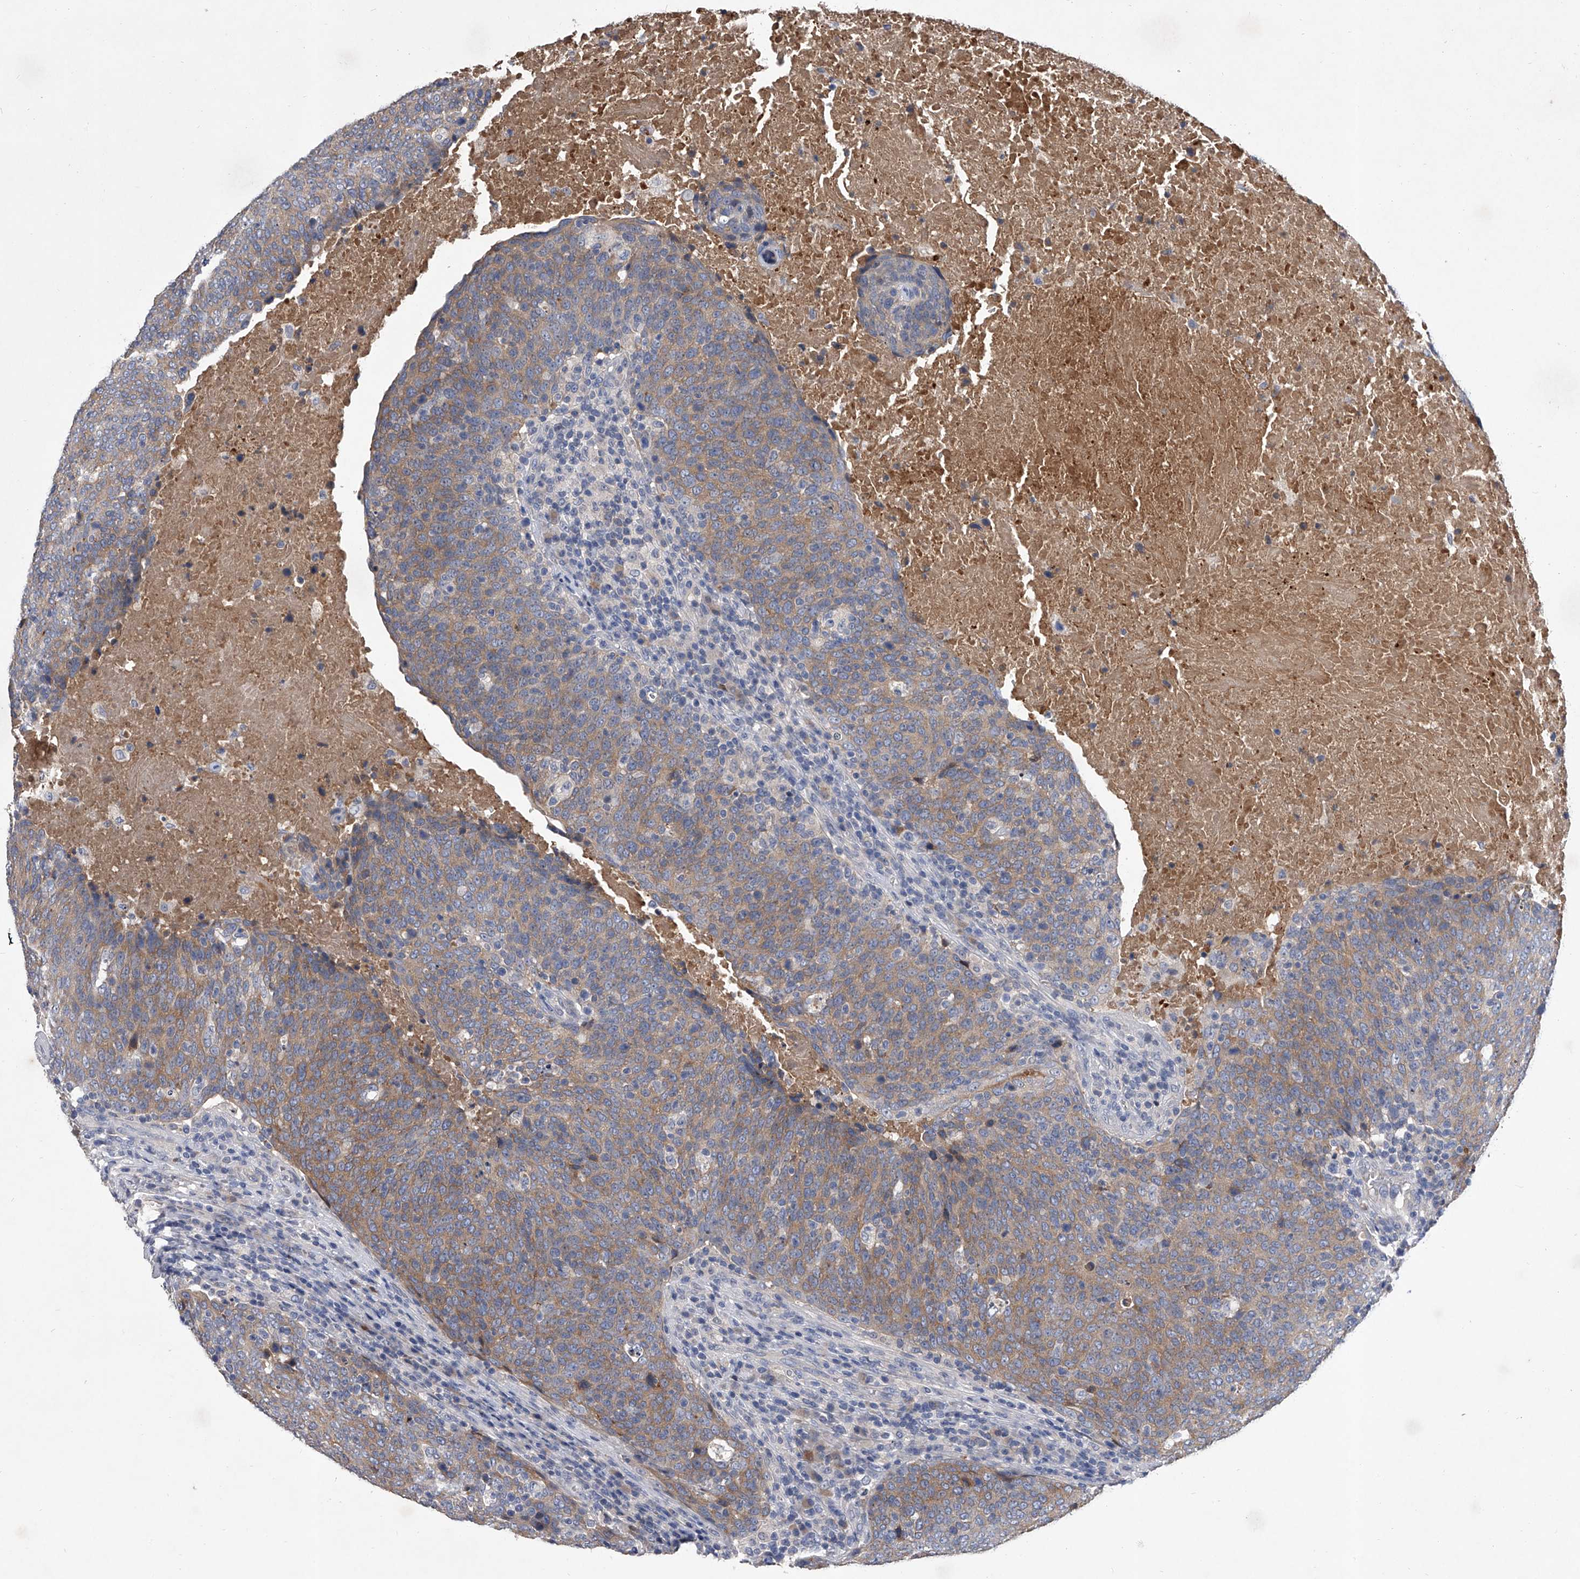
{"staining": {"intensity": "moderate", "quantity": ">75%", "location": "cytoplasmic/membranous"}, "tissue": "head and neck cancer", "cell_type": "Tumor cells", "image_type": "cancer", "snomed": [{"axis": "morphology", "description": "Squamous cell carcinoma, NOS"}, {"axis": "morphology", "description": "Squamous cell carcinoma, metastatic, NOS"}, {"axis": "topography", "description": "Lymph node"}, {"axis": "topography", "description": "Head-Neck"}], "caption": "Human squamous cell carcinoma (head and neck) stained with a brown dye shows moderate cytoplasmic/membranous positive expression in about >75% of tumor cells.", "gene": "C5", "patient": {"sex": "male", "age": 62}}